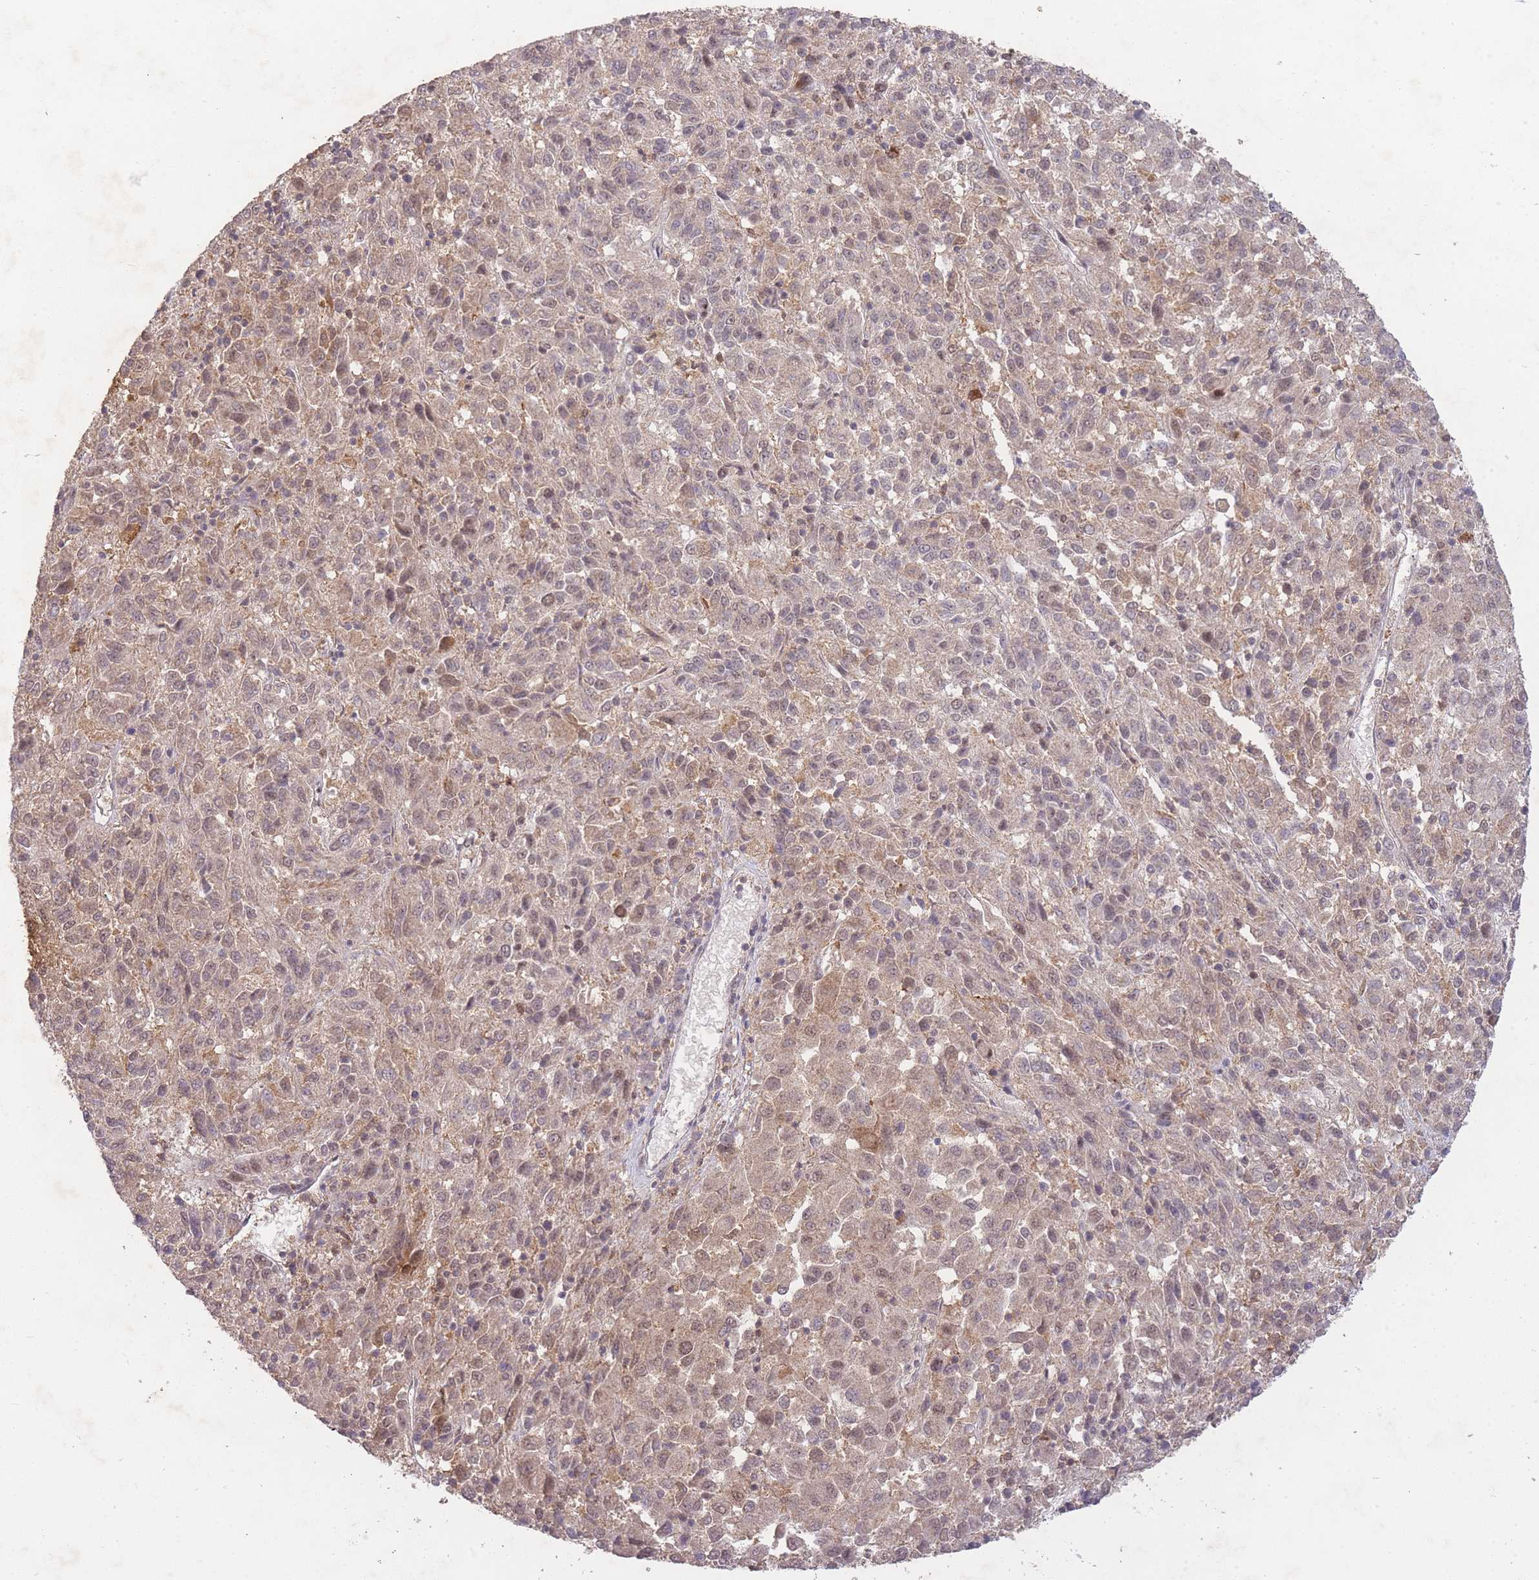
{"staining": {"intensity": "weak", "quantity": ">75%", "location": "cytoplasmic/membranous,nuclear"}, "tissue": "melanoma", "cell_type": "Tumor cells", "image_type": "cancer", "snomed": [{"axis": "morphology", "description": "Malignant melanoma, Metastatic site"}, {"axis": "topography", "description": "Lung"}], "caption": "Melanoma was stained to show a protein in brown. There is low levels of weak cytoplasmic/membranous and nuclear expression in about >75% of tumor cells.", "gene": "RNF144B", "patient": {"sex": "male", "age": 64}}